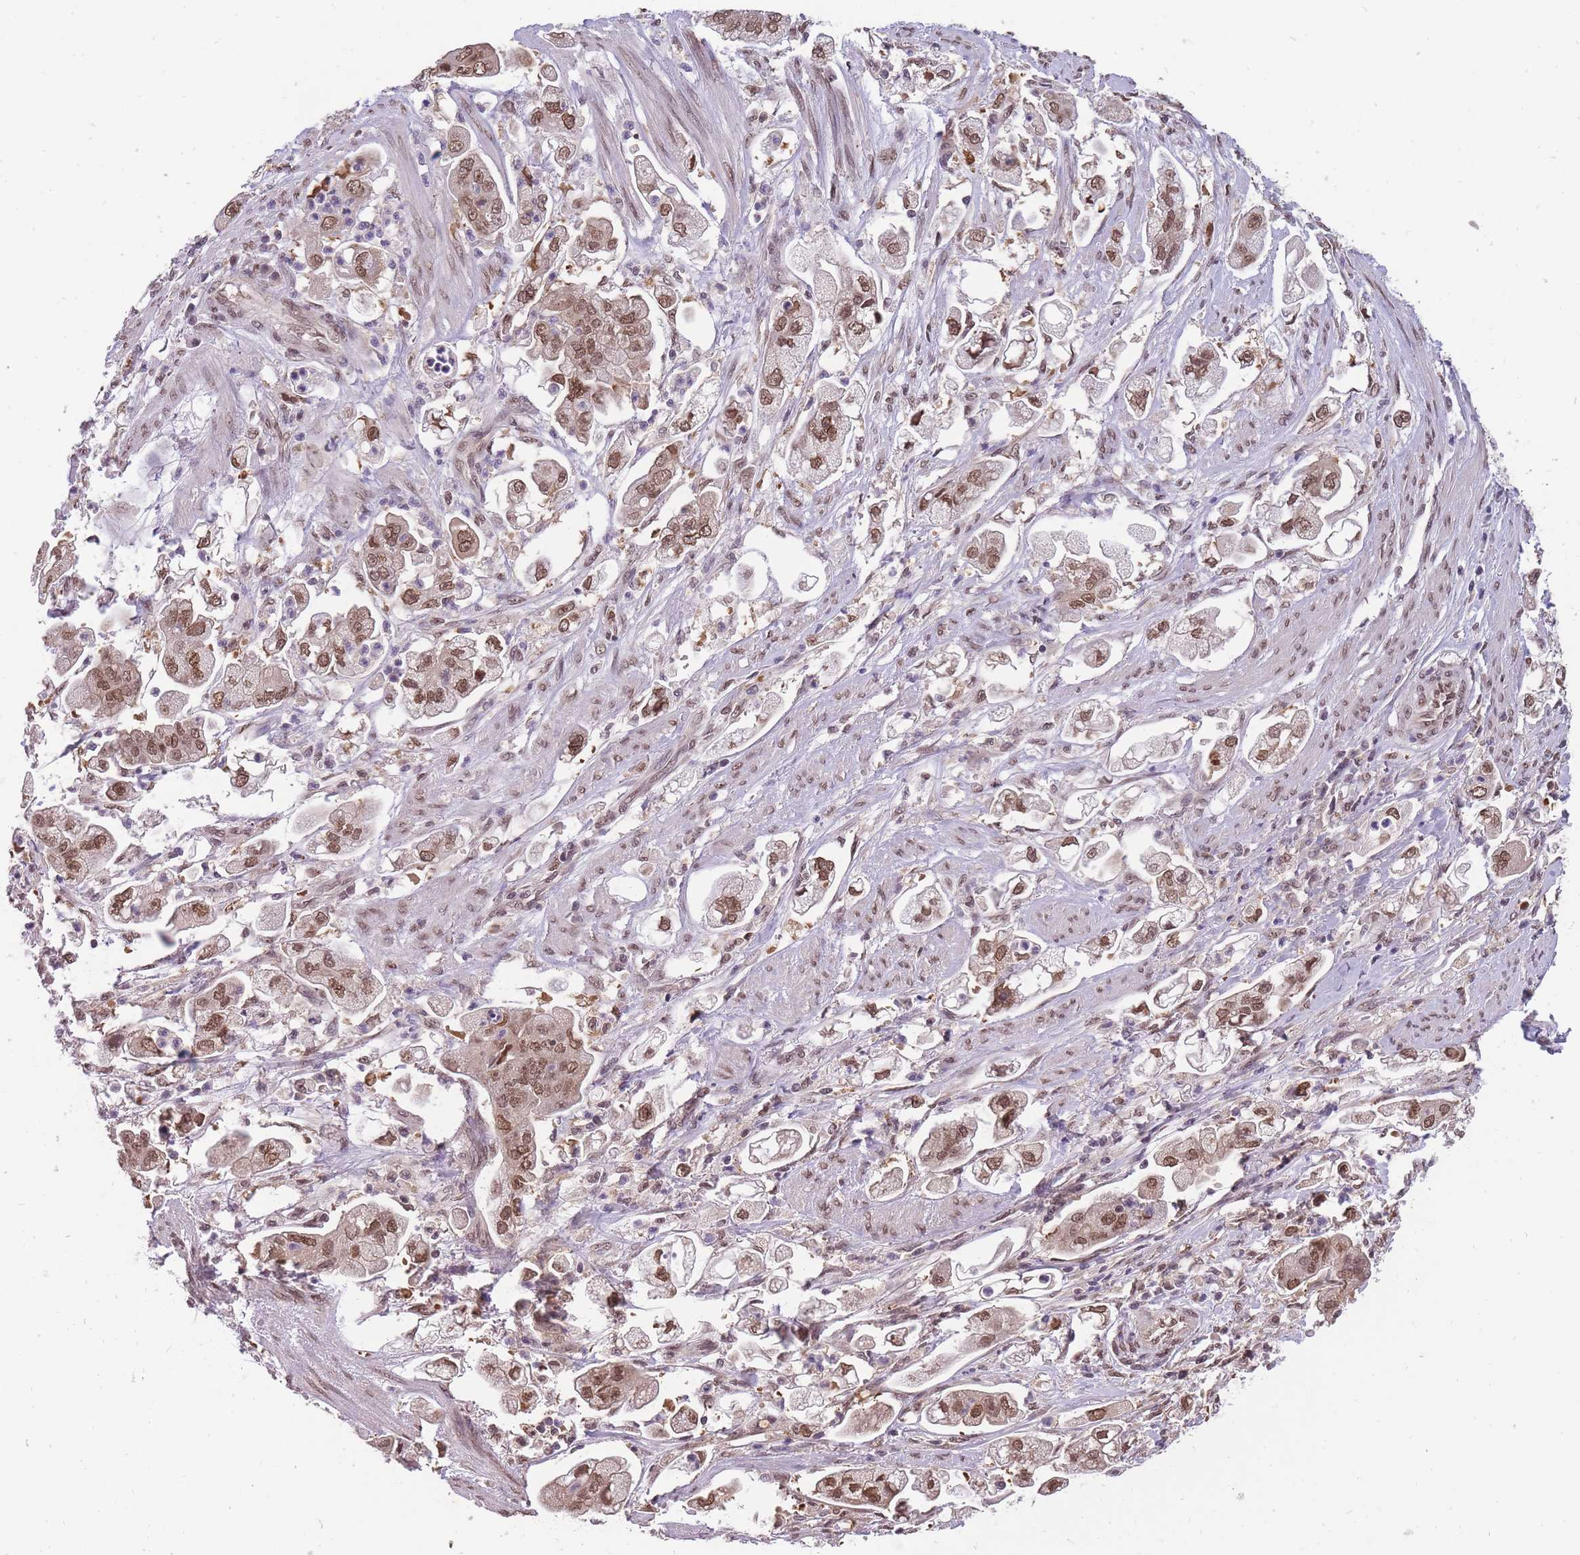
{"staining": {"intensity": "moderate", "quantity": ">75%", "location": "nuclear"}, "tissue": "stomach cancer", "cell_type": "Tumor cells", "image_type": "cancer", "snomed": [{"axis": "morphology", "description": "Adenocarcinoma, NOS"}, {"axis": "topography", "description": "Stomach"}], "caption": "Human stomach cancer stained with a brown dye exhibits moderate nuclear positive positivity in about >75% of tumor cells.", "gene": "CDIP1", "patient": {"sex": "male", "age": 62}}